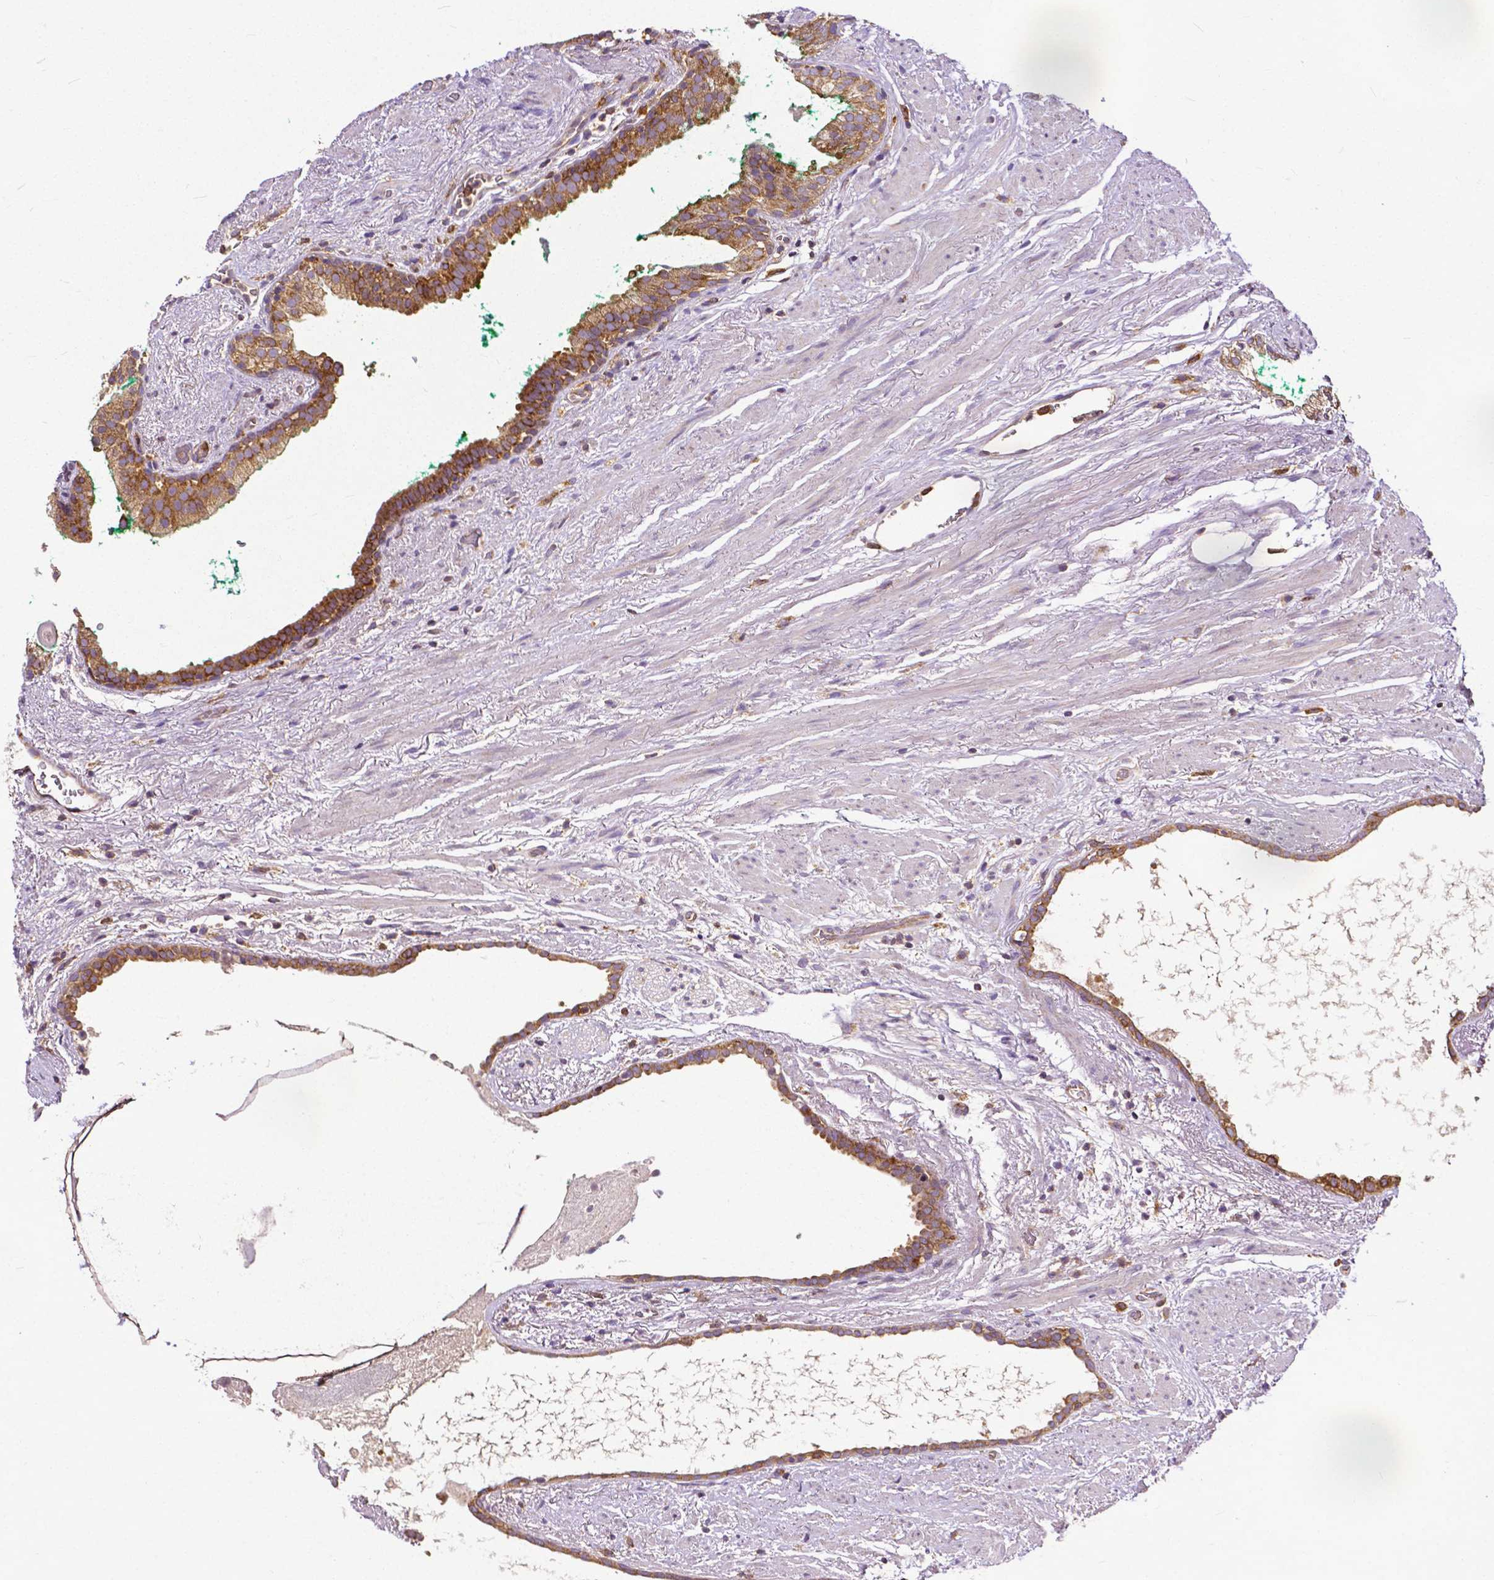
{"staining": {"intensity": "moderate", "quantity": ">75%", "location": "cytoplasmic/membranous"}, "tissue": "prostate cancer", "cell_type": "Tumor cells", "image_type": "cancer", "snomed": [{"axis": "morphology", "description": "Adenocarcinoma, High grade"}, {"axis": "topography", "description": "Prostate"}], "caption": "Immunohistochemical staining of human high-grade adenocarcinoma (prostate) shows moderate cytoplasmic/membranous protein staining in about >75% of tumor cells.", "gene": "DICER1", "patient": {"sex": "male", "age": 65}}